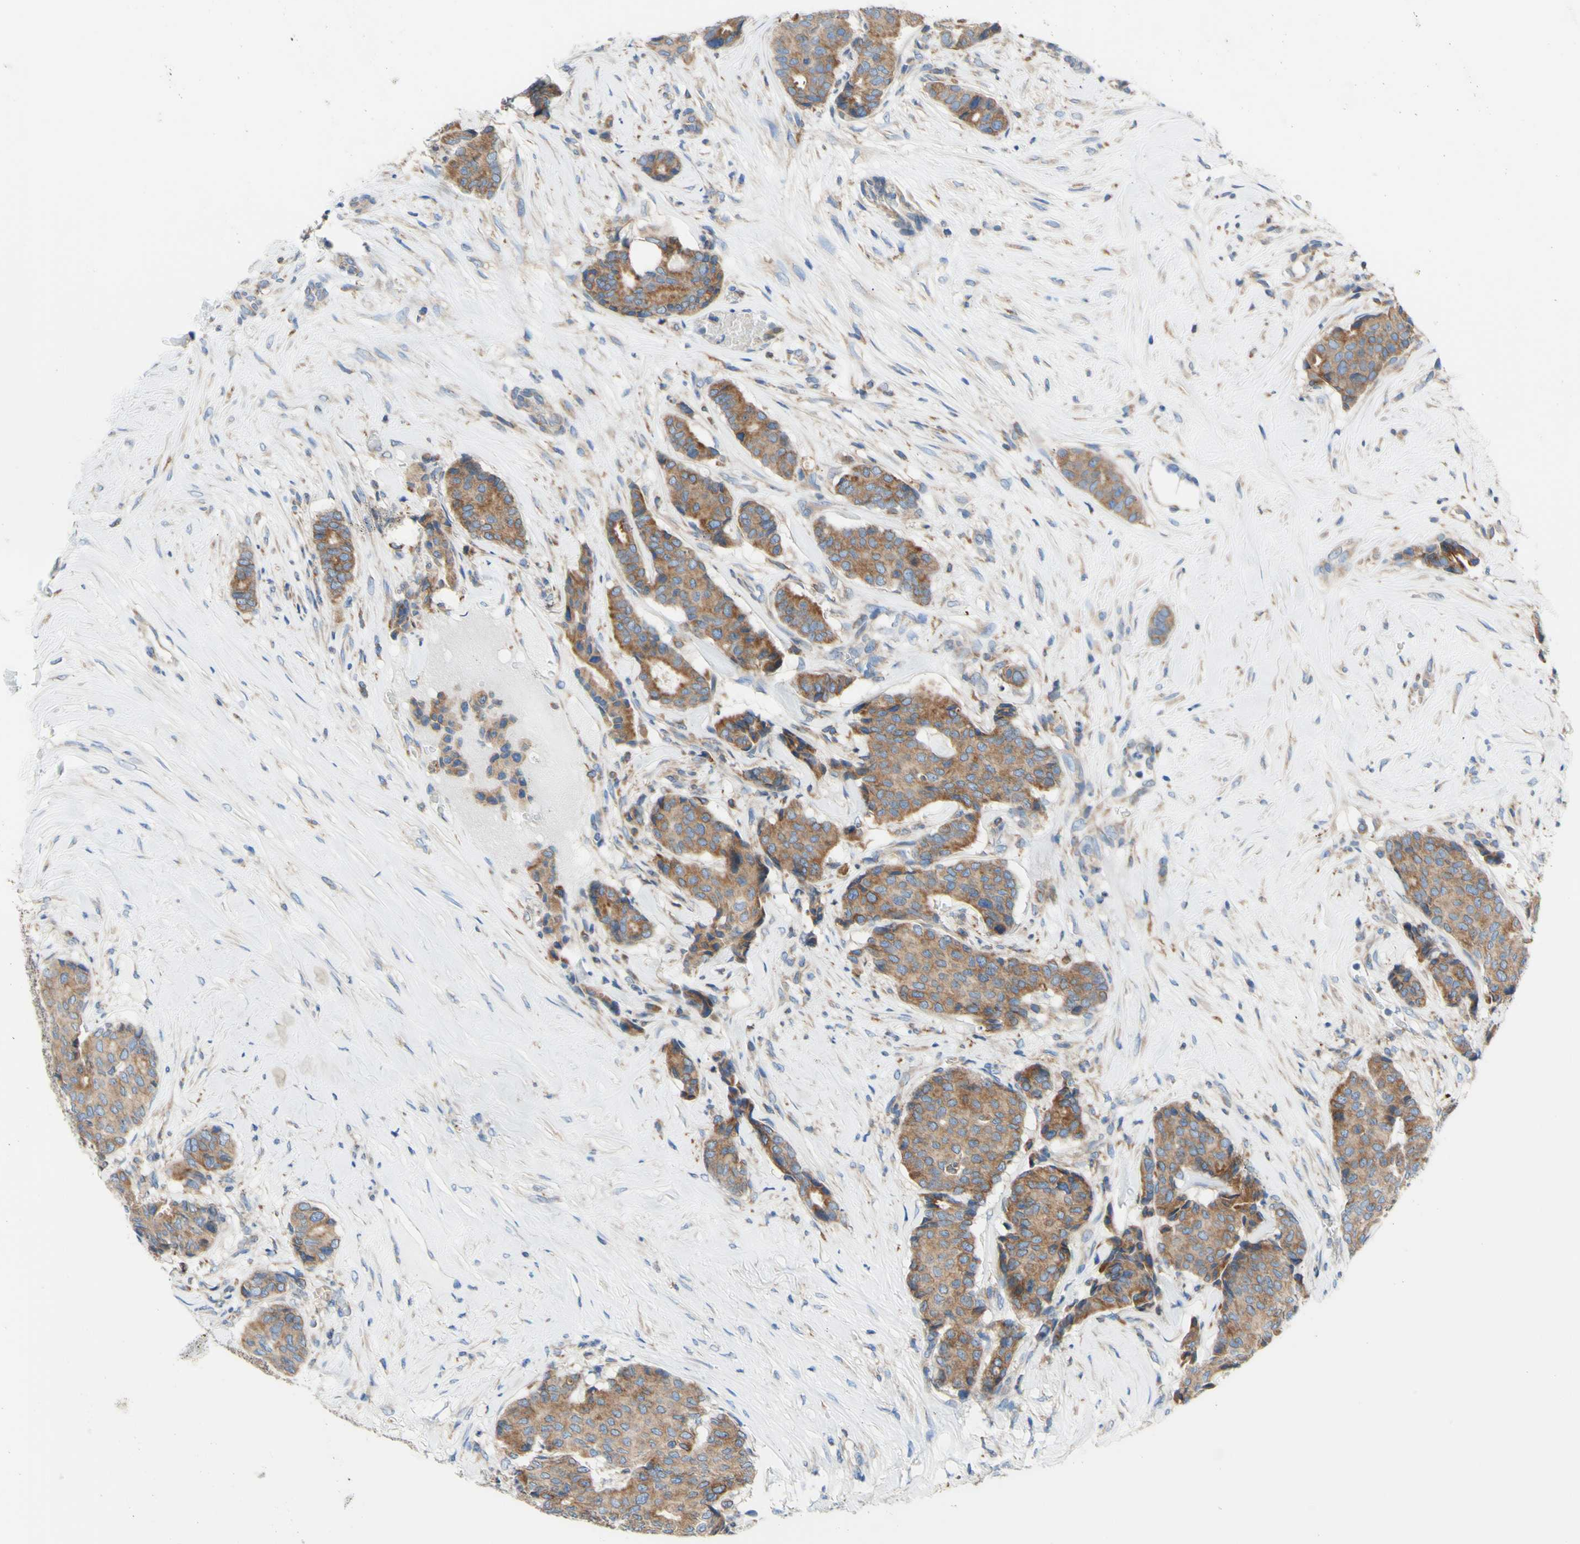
{"staining": {"intensity": "moderate", "quantity": ">75%", "location": "cytoplasmic/membranous"}, "tissue": "breast cancer", "cell_type": "Tumor cells", "image_type": "cancer", "snomed": [{"axis": "morphology", "description": "Duct carcinoma"}, {"axis": "topography", "description": "Breast"}], "caption": "High-magnification brightfield microscopy of breast intraductal carcinoma stained with DAB (brown) and counterstained with hematoxylin (blue). tumor cells exhibit moderate cytoplasmic/membranous positivity is present in about>75% of cells. The staining was performed using DAB, with brown indicating positive protein expression. Nuclei are stained blue with hematoxylin.", "gene": "RETREG2", "patient": {"sex": "female", "age": 75}}